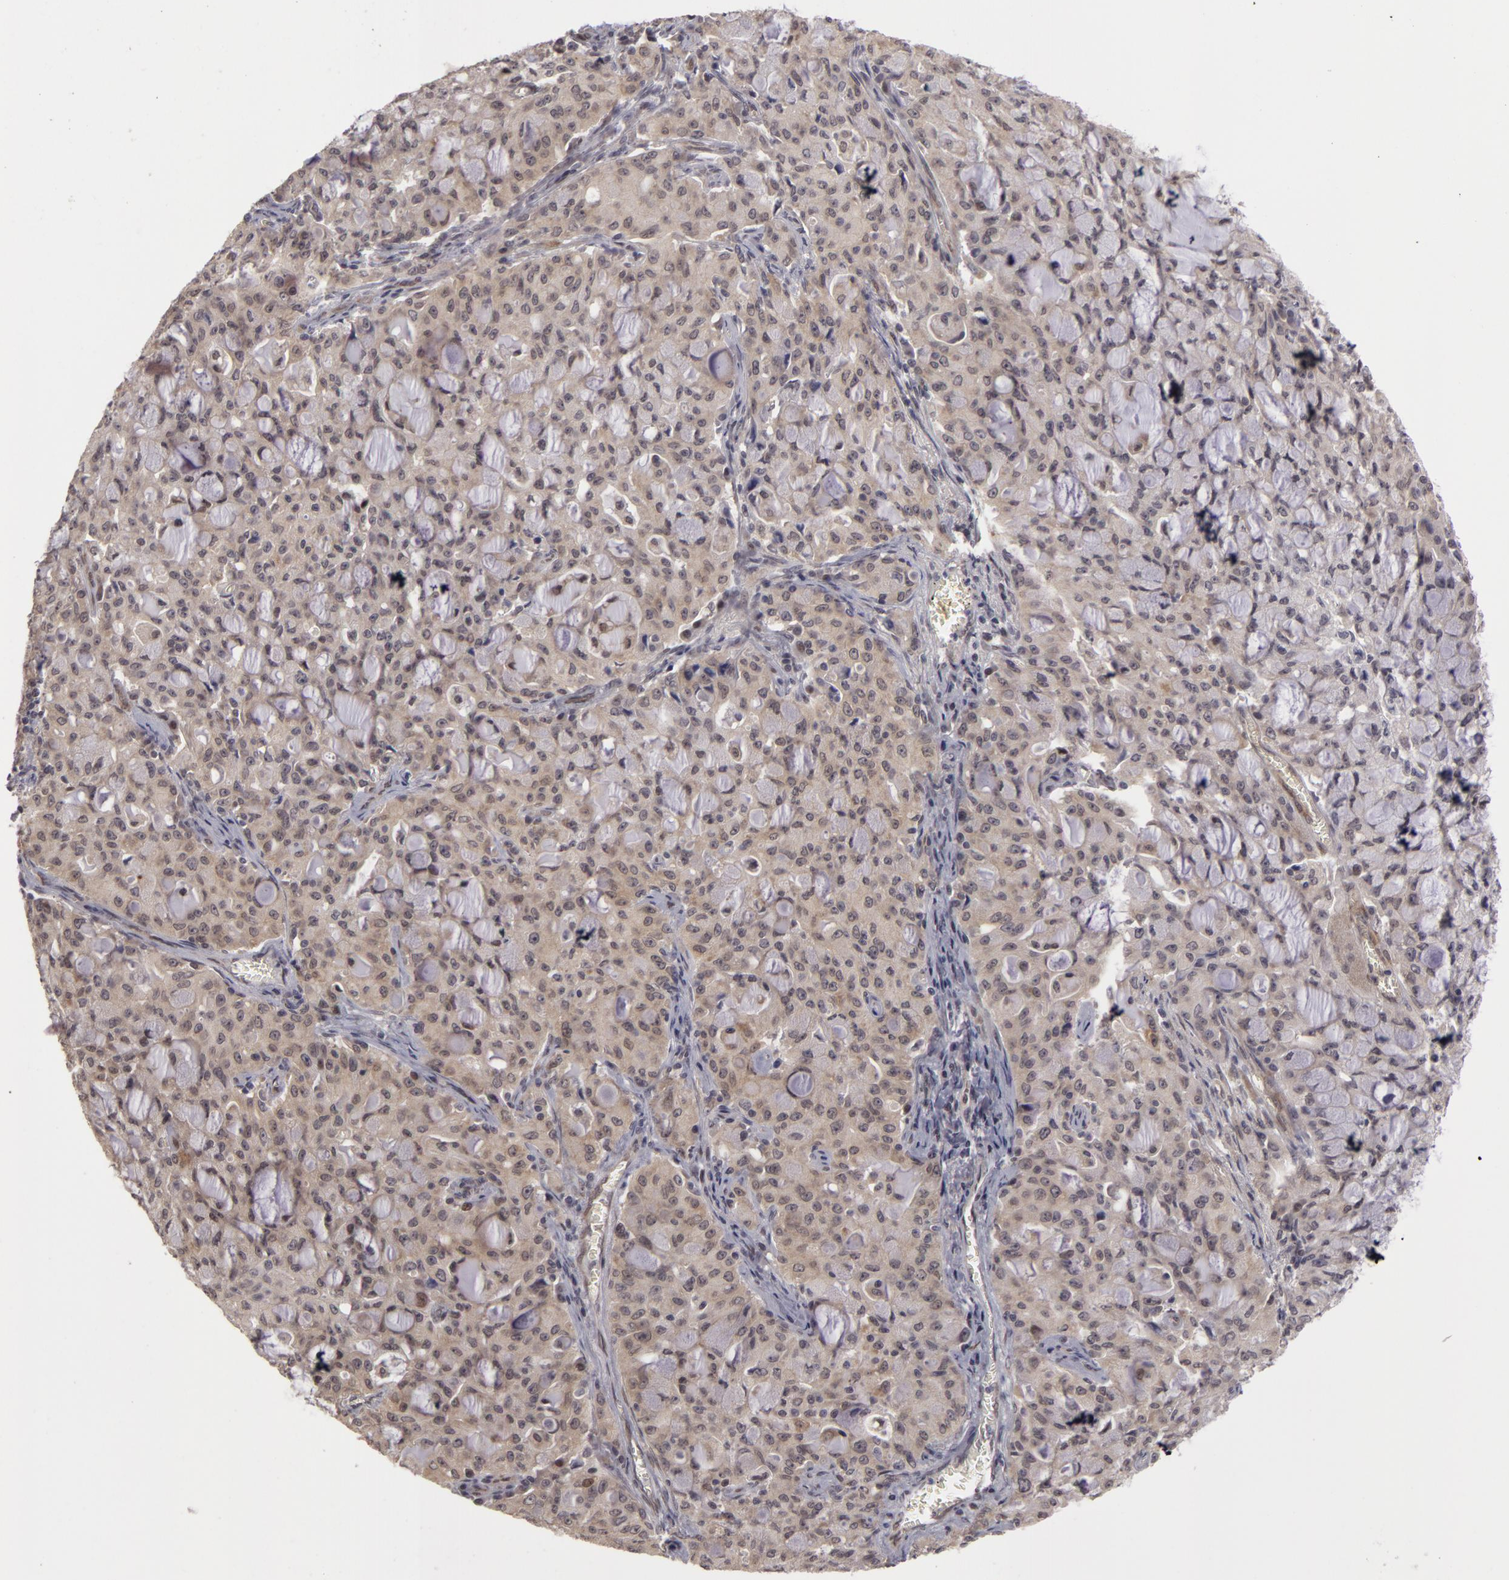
{"staining": {"intensity": "weak", "quantity": "<25%", "location": "nuclear"}, "tissue": "lung cancer", "cell_type": "Tumor cells", "image_type": "cancer", "snomed": [{"axis": "morphology", "description": "Adenocarcinoma, NOS"}, {"axis": "topography", "description": "Lung"}], "caption": "This photomicrograph is of lung cancer stained with immunohistochemistry (IHC) to label a protein in brown with the nuclei are counter-stained blue. There is no expression in tumor cells. Brightfield microscopy of immunohistochemistry stained with DAB (brown) and hematoxylin (blue), captured at high magnification.", "gene": "ZNF133", "patient": {"sex": "female", "age": 44}}